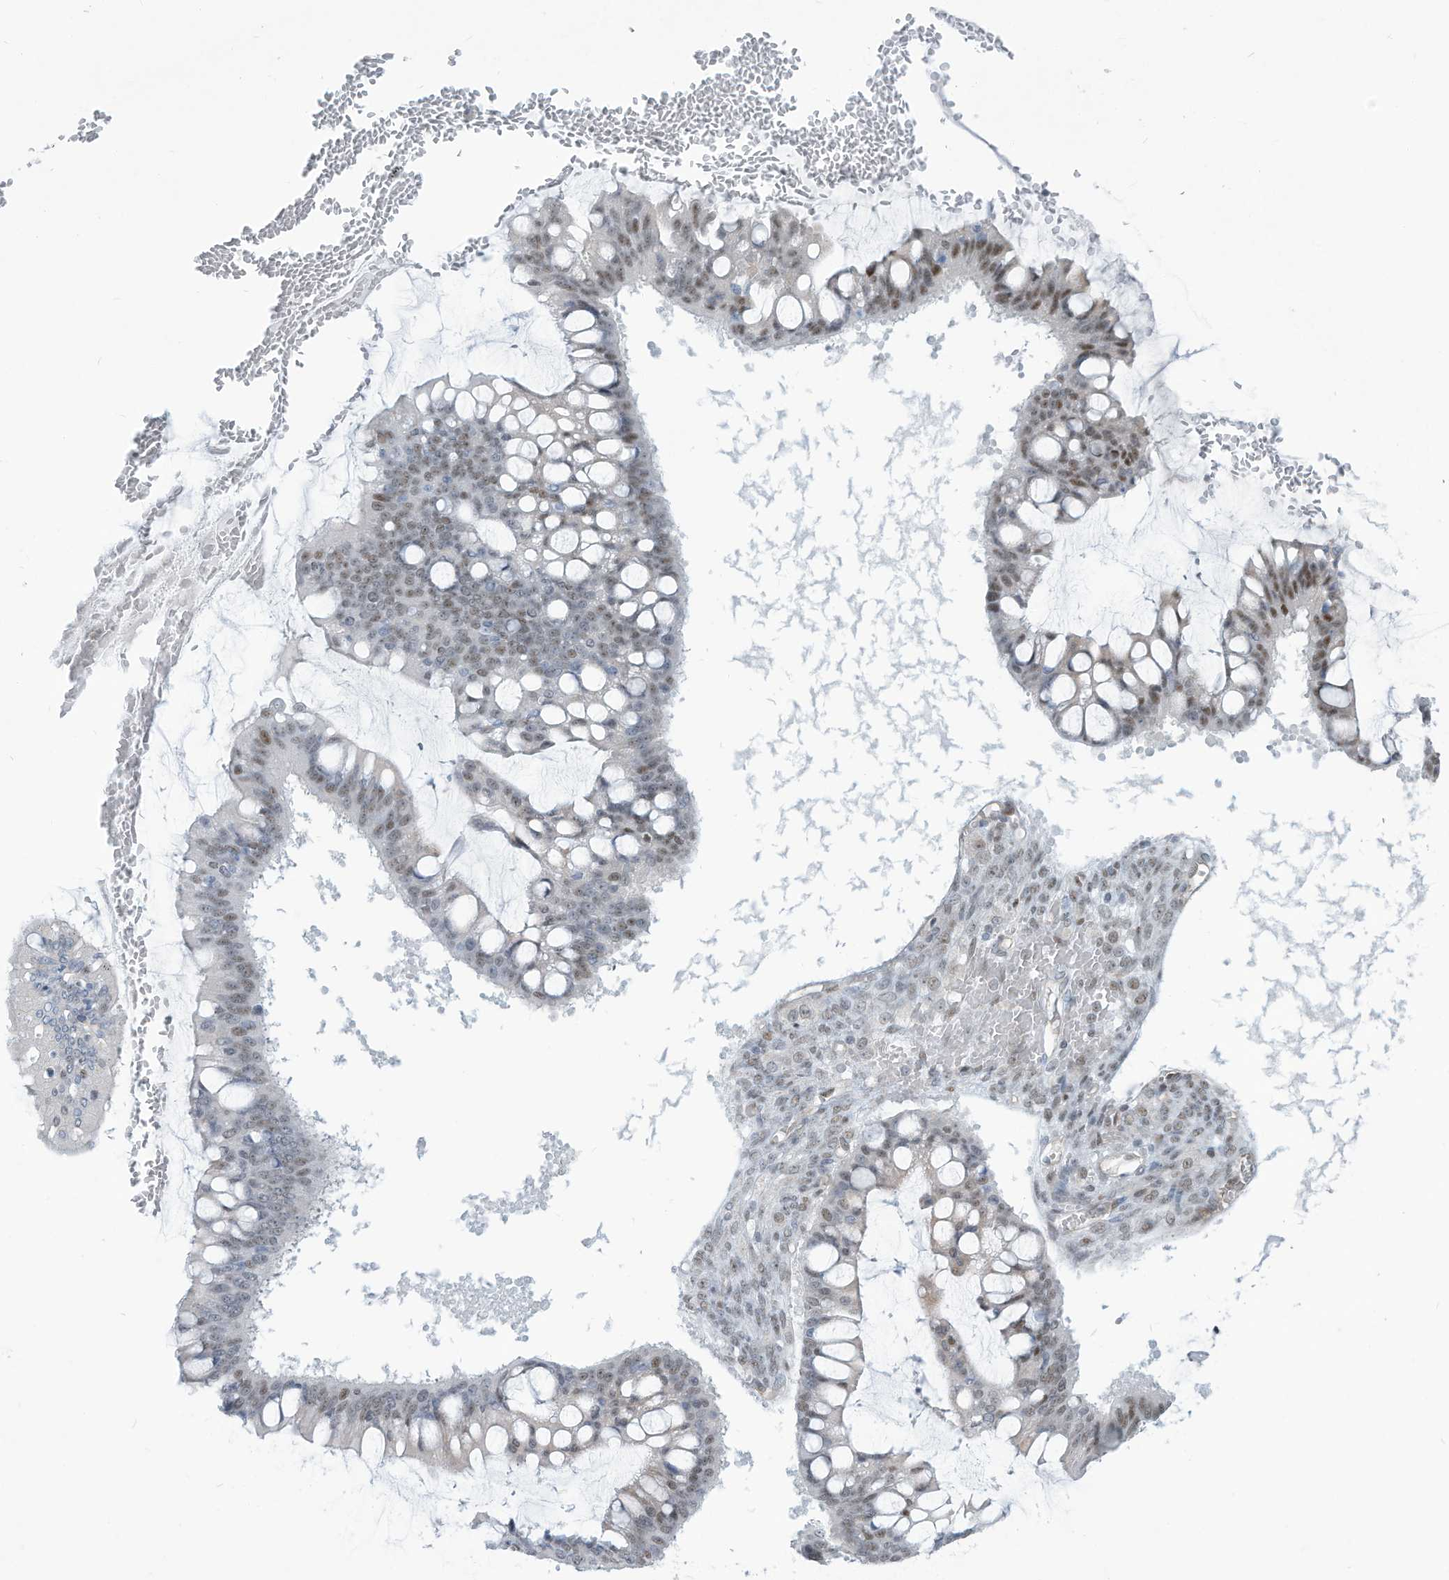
{"staining": {"intensity": "moderate", "quantity": "25%-75%", "location": "nuclear"}, "tissue": "ovarian cancer", "cell_type": "Tumor cells", "image_type": "cancer", "snomed": [{"axis": "morphology", "description": "Cystadenocarcinoma, mucinous, NOS"}, {"axis": "topography", "description": "Ovary"}], "caption": "This is an image of immunohistochemistry (IHC) staining of ovarian cancer, which shows moderate positivity in the nuclear of tumor cells.", "gene": "SARNP", "patient": {"sex": "female", "age": 73}}